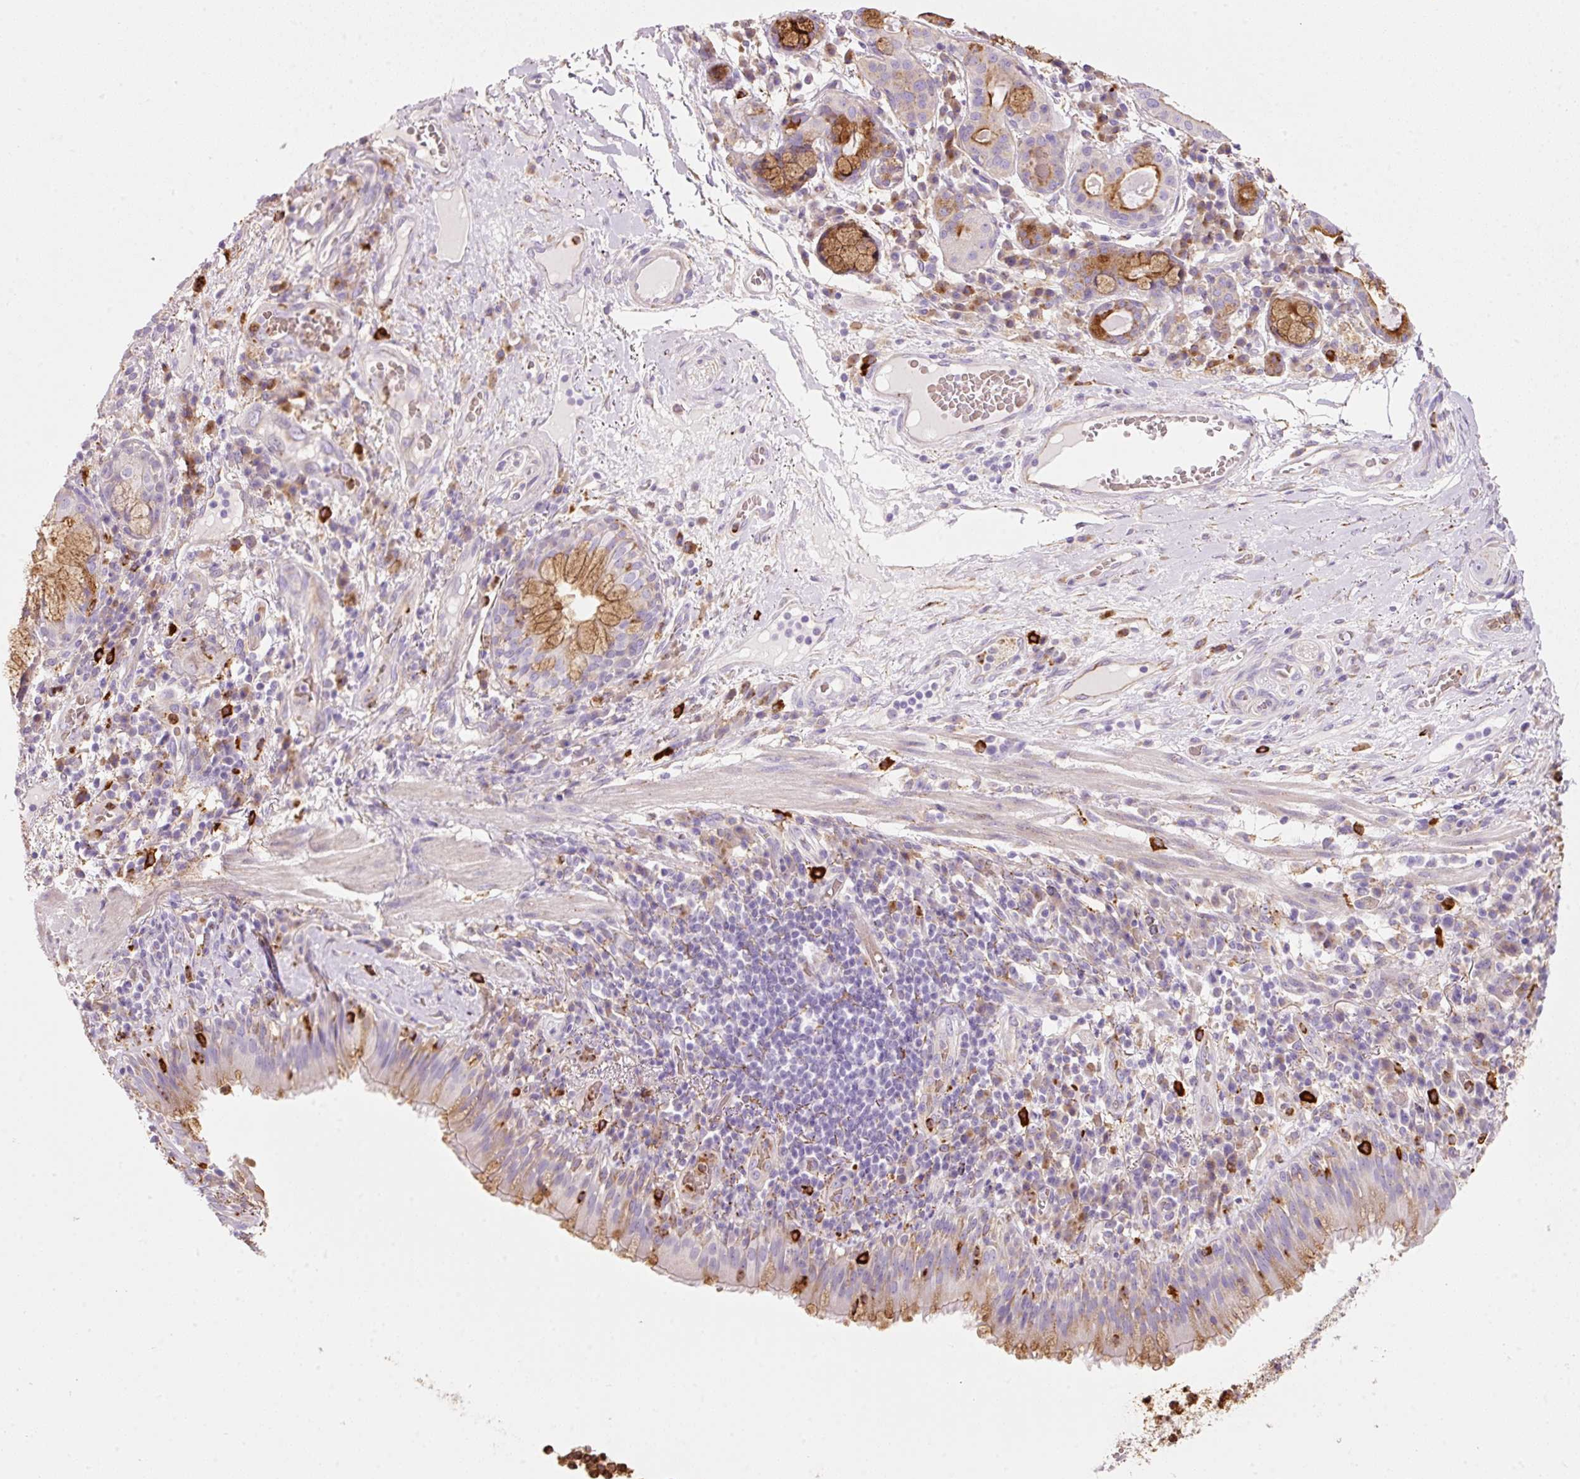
{"staining": {"intensity": "moderate", "quantity": "<25%", "location": "cytoplasmic/membranous"}, "tissue": "bronchus", "cell_type": "Respiratory epithelial cells", "image_type": "normal", "snomed": [{"axis": "morphology", "description": "Normal tissue, NOS"}, {"axis": "topography", "description": "Cartilage tissue"}, {"axis": "topography", "description": "Bronchus"}], "caption": "Moderate cytoplasmic/membranous positivity for a protein is identified in about <25% of respiratory epithelial cells of benign bronchus using immunohistochemistry (IHC).", "gene": "TMC8", "patient": {"sex": "male", "age": 56}}